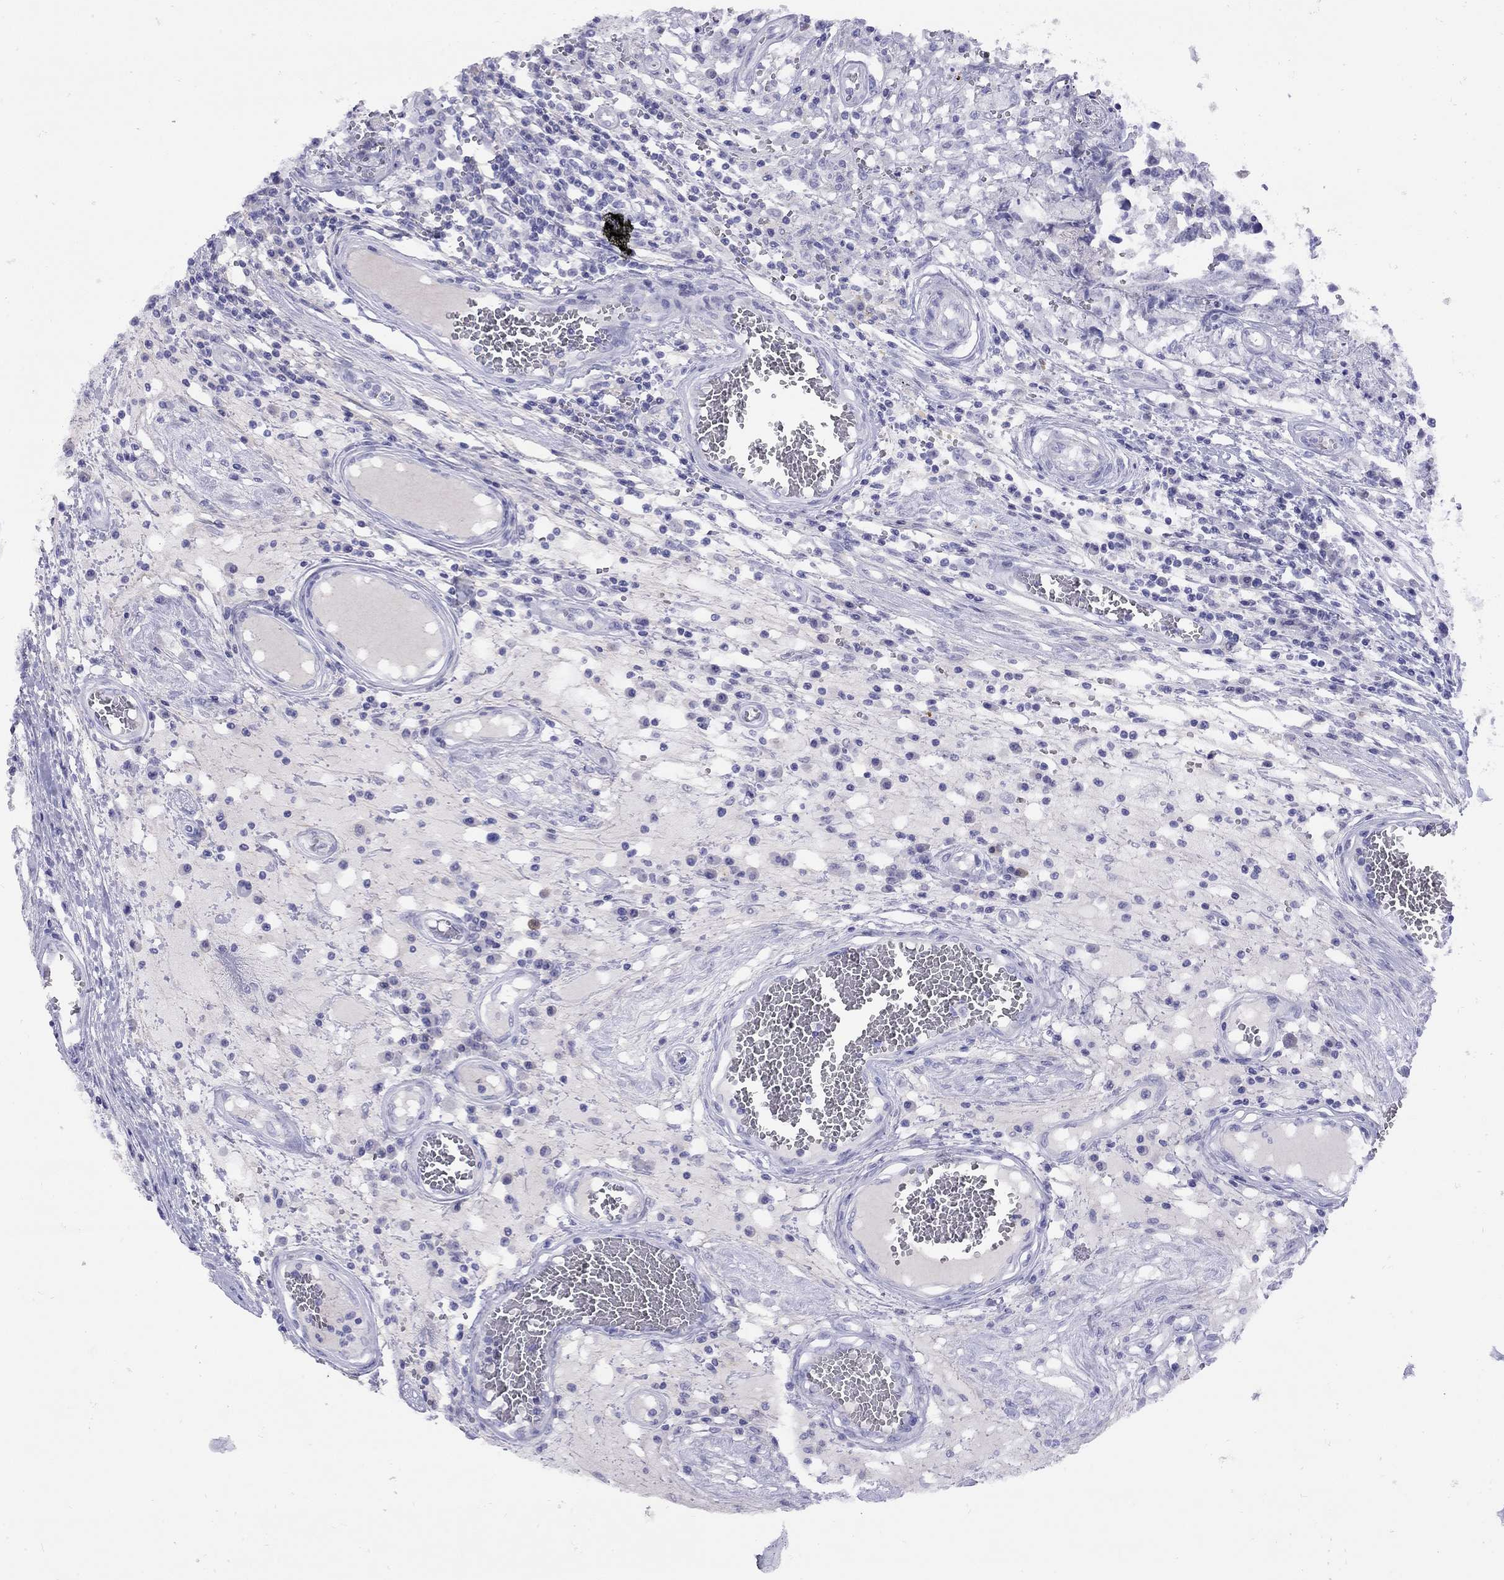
{"staining": {"intensity": "negative", "quantity": "none", "location": "none"}, "tissue": "testis cancer", "cell_type": "Tumor cells", "image_type": "cancer", "snomed": [{"axis": "morphology", "description": "Carcinoma, Embryonal, NOS"}, {"axis": "topography", "description": "Testis"}], "caption": "Immunohistochemistry image of embryonal carcinoma (testis) stained for a protein (brown), which exhibits no expression in tumor cells.", "gene": "GRIA2", "patient": {"sex": "male", "age": 36}}